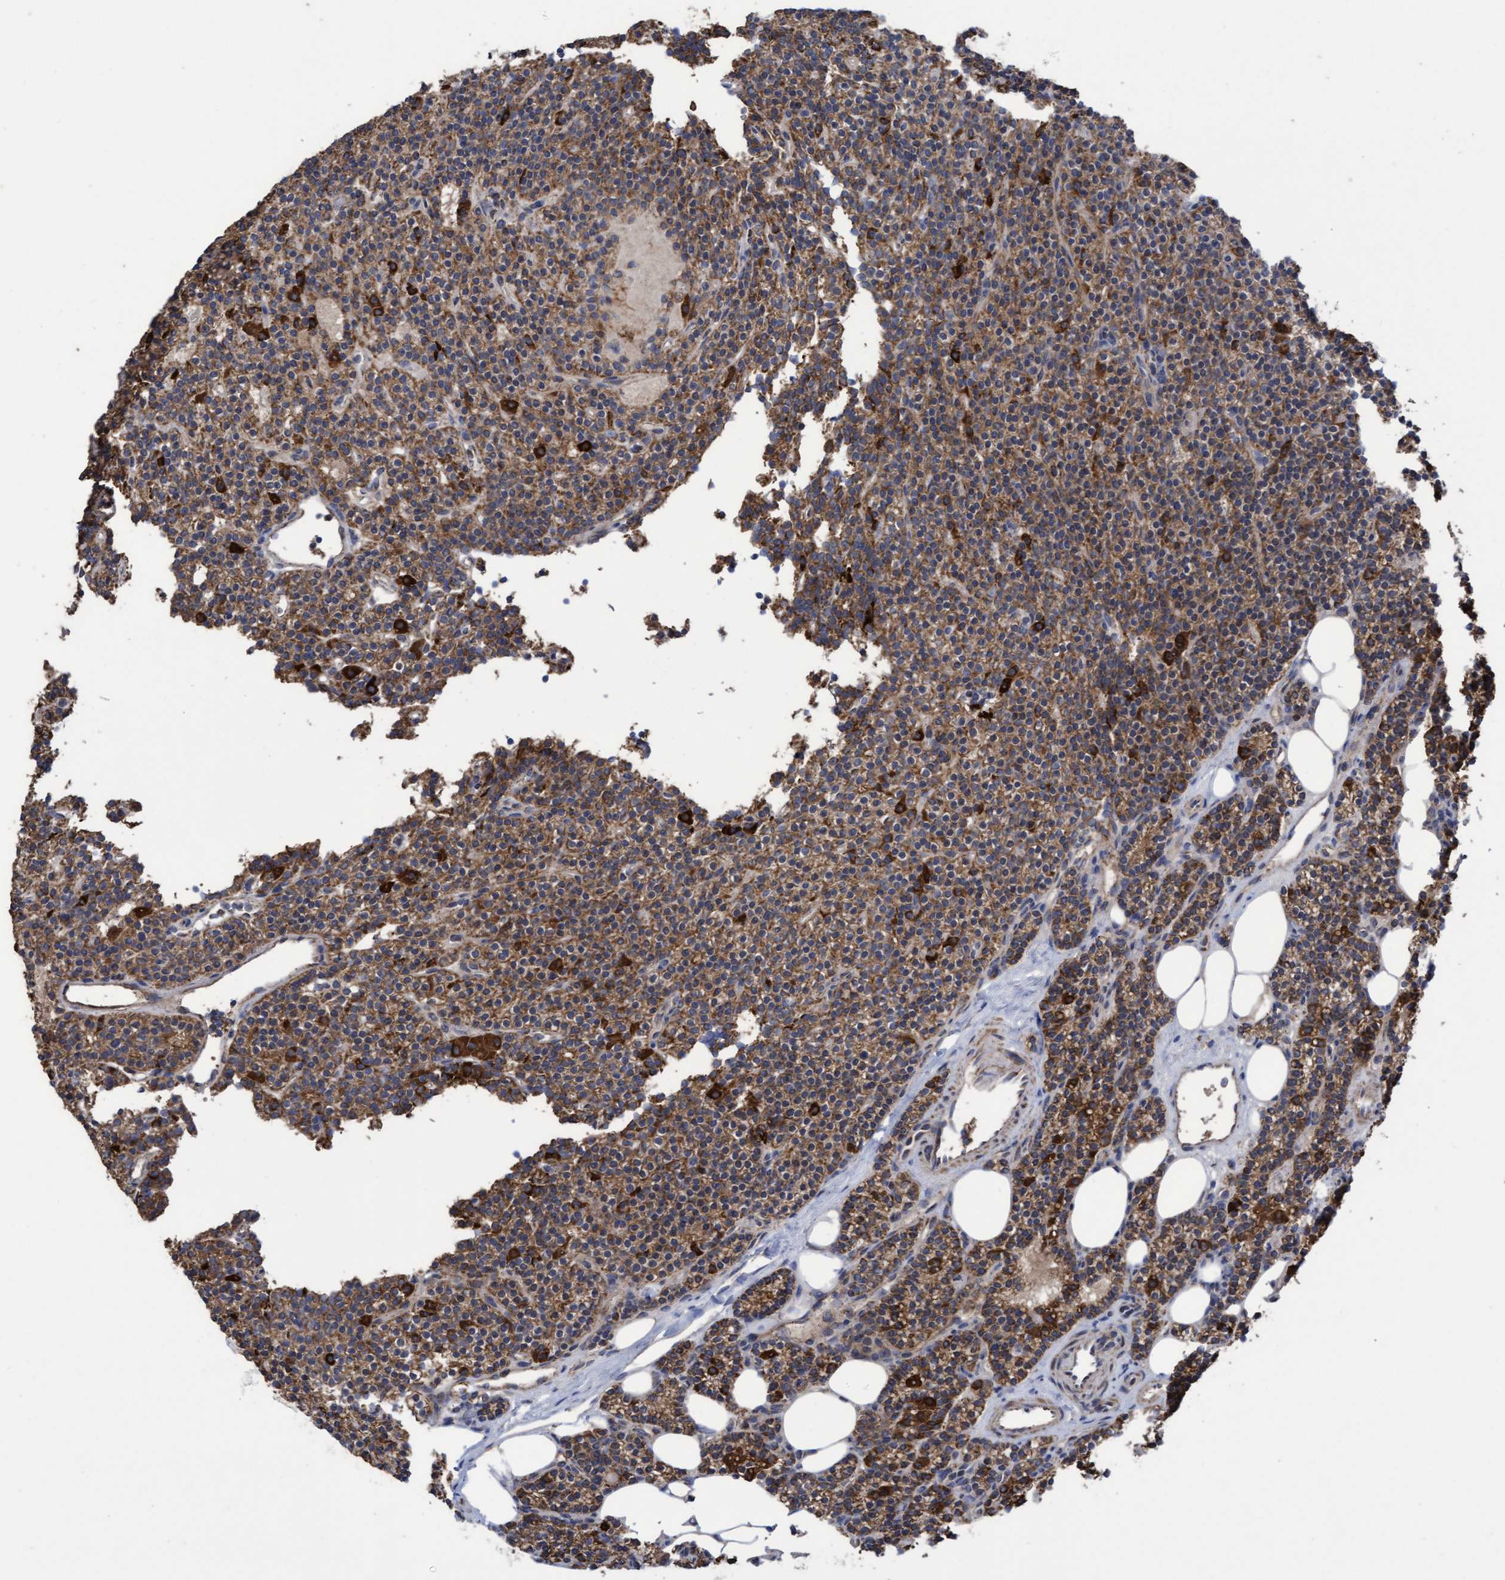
{"staining": {"intensity": "strong", "quantity": ">75%", "location": "cytoplasmic/membranous"}, "tissue": "parathyroid gland", "cell_type": "Glandular cells", "image_type": "normal", "snomed": [{"axis": "morphology", "description": "Normal tissue, NOS"}, {"axis": "topography", "description": "Parathyroid gland"}], "caption": "A brown stain highlights strong cytoplasmic/membranous expression of a protein in glandular cells of benign human parathyroid gland. (brown staining indicates protein expression, while blue staining denotes nuclei).", "gene": "COBL", "patient": {"sex": "male", "age": 75}}